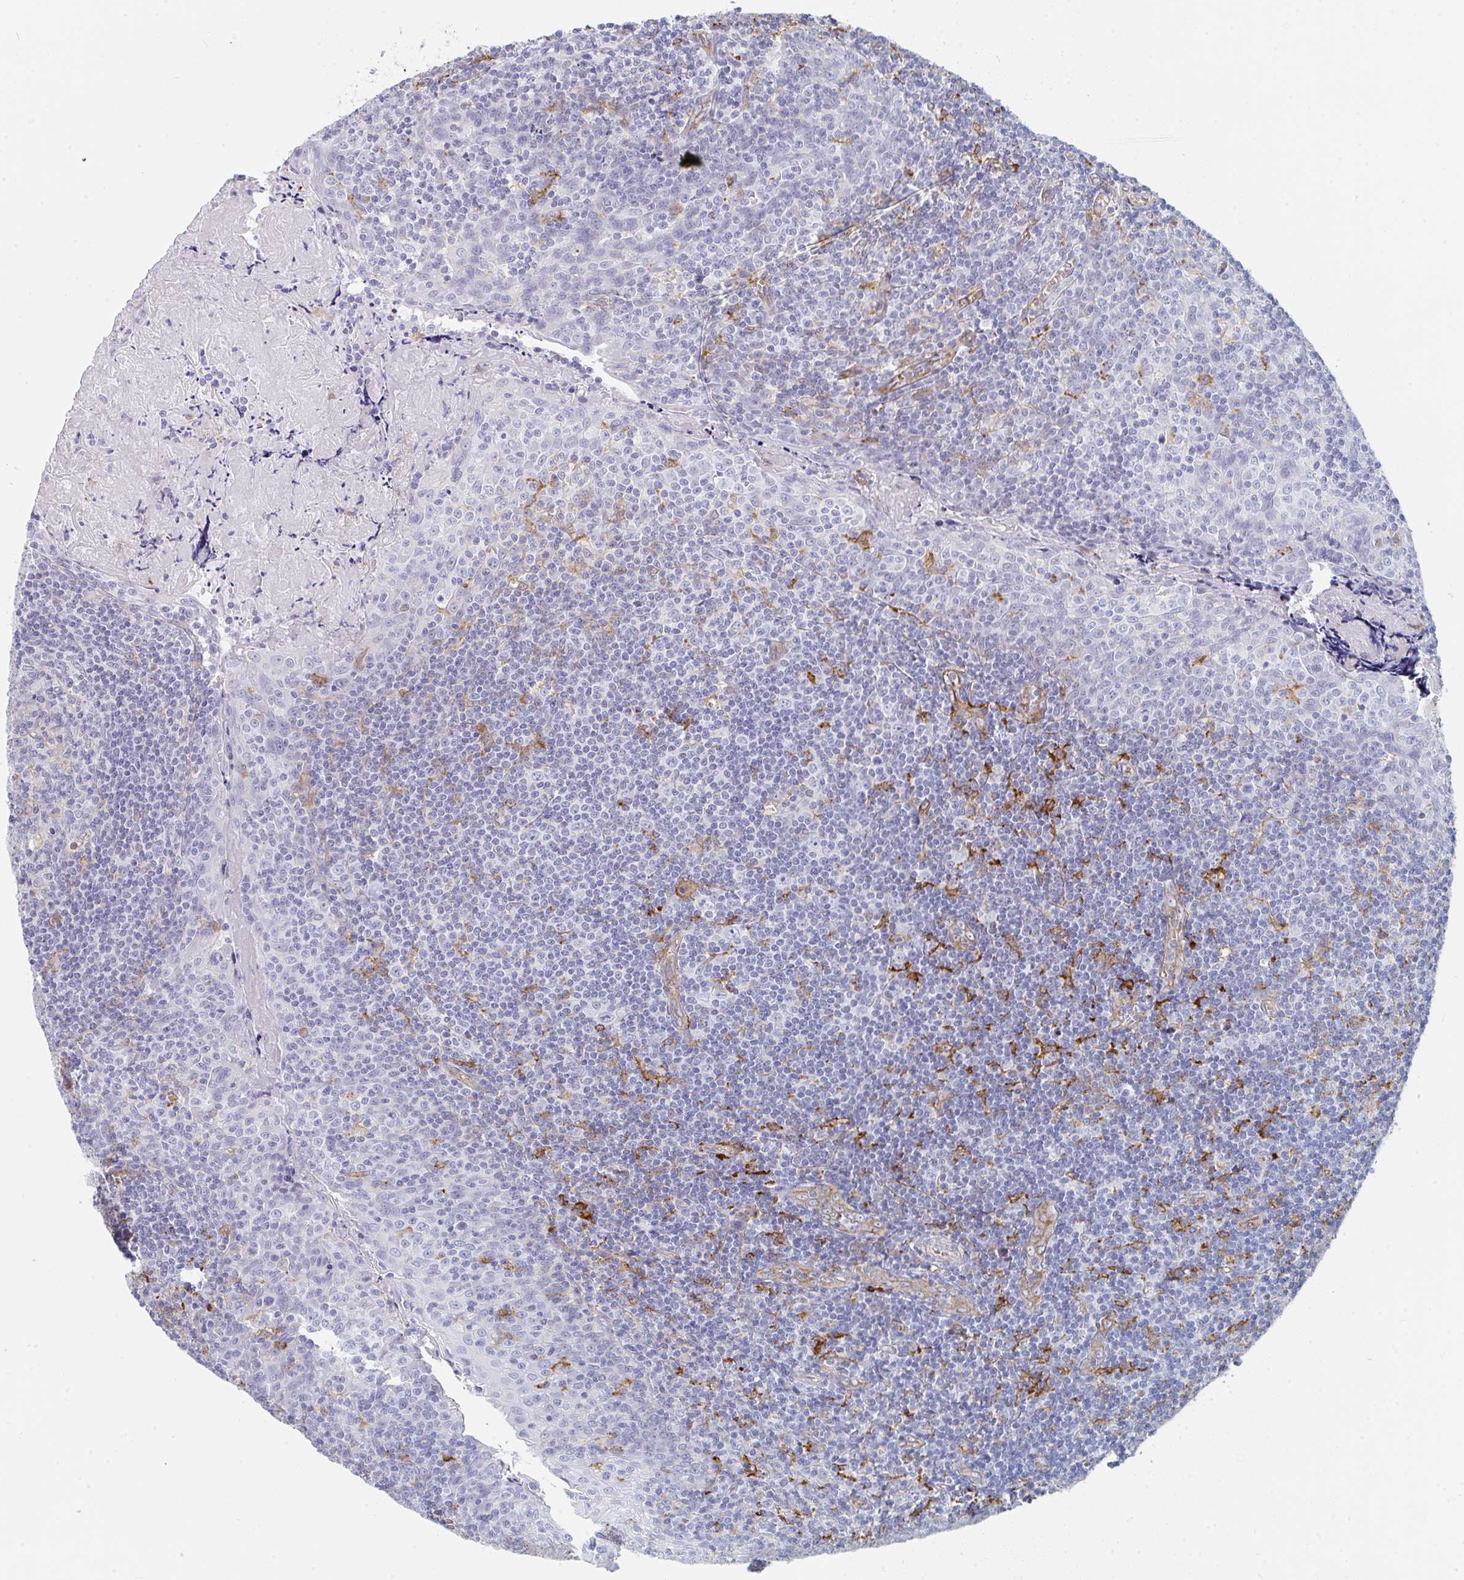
{"staining": {"intensity": "negative", "quantity": "none", "location": "none"}, "tissue": "tonsil", "cell_type": "Germinal center cells", "image_type": "normal", "snomed": [{"axis": "morphology", "description": "Normal tissue, NOS"}, {"axis": "morphology", "description": "Inflammation, NOS"}, {"axis": "topography", "description": "Tonsil"}], "caption": "An IHC image of unremarkable tonsil is shown. There is no staining in germinal center cells of tonsil.", "gene": "DAB2", "patient": {"sex": "female", "age": 31}}